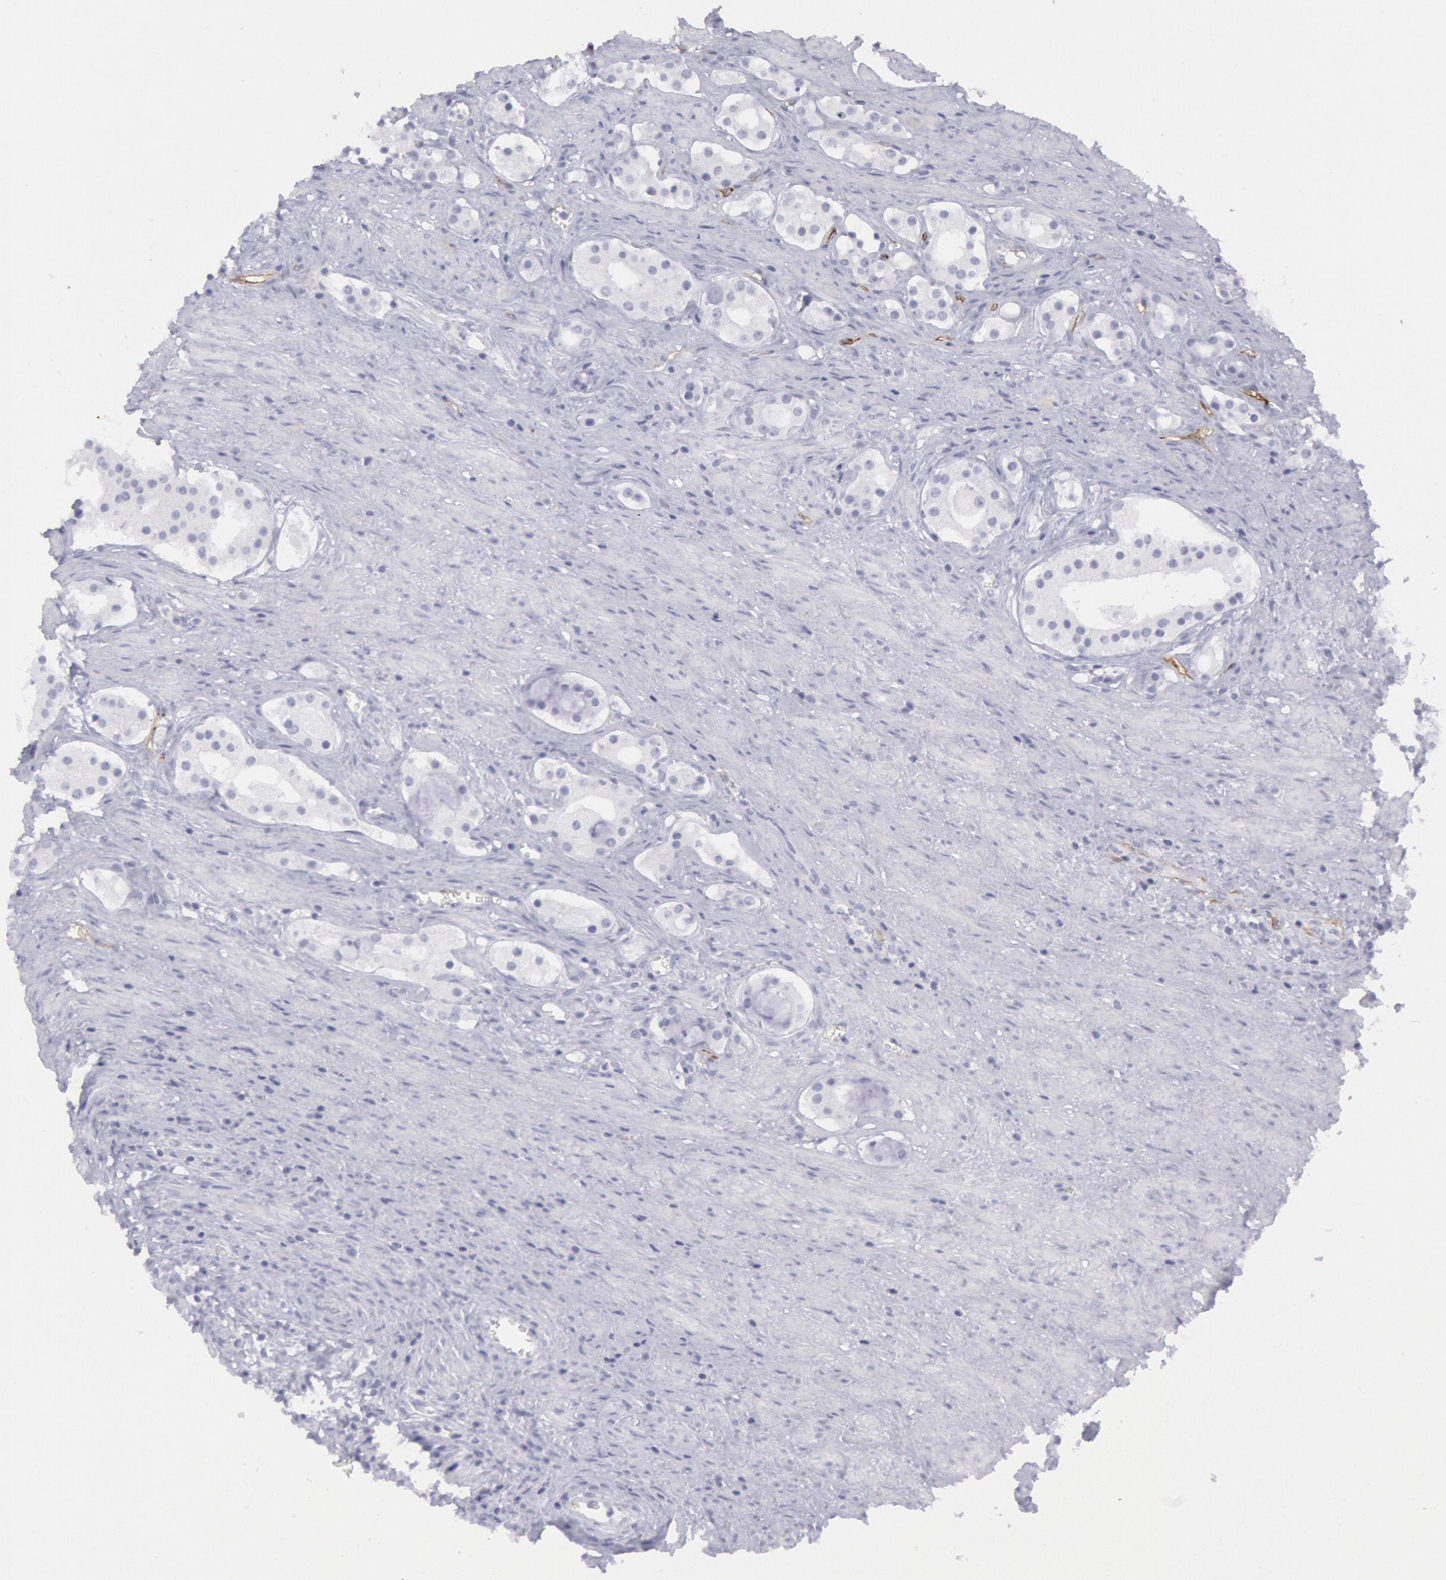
{"staining": {"intensity": "negative", "quantity": "none", "location": "none"}, "tissue": "prostate cancer", "cell_type": "Tumor cells", "image_type": "cancer", "snomed": [{"axis": "morphology", "description": "Adenocarcinoma, Medium grade"}, {"axis": "topography", "description": "Prostate"}], "caption": "Immunohistochemistry of human prostate cancer (adenocarcinoma (medium-grade)) displays no positivity in tumor cells.", "gene": "CDH13", "patient": {"sex": "male", "age": 73}}